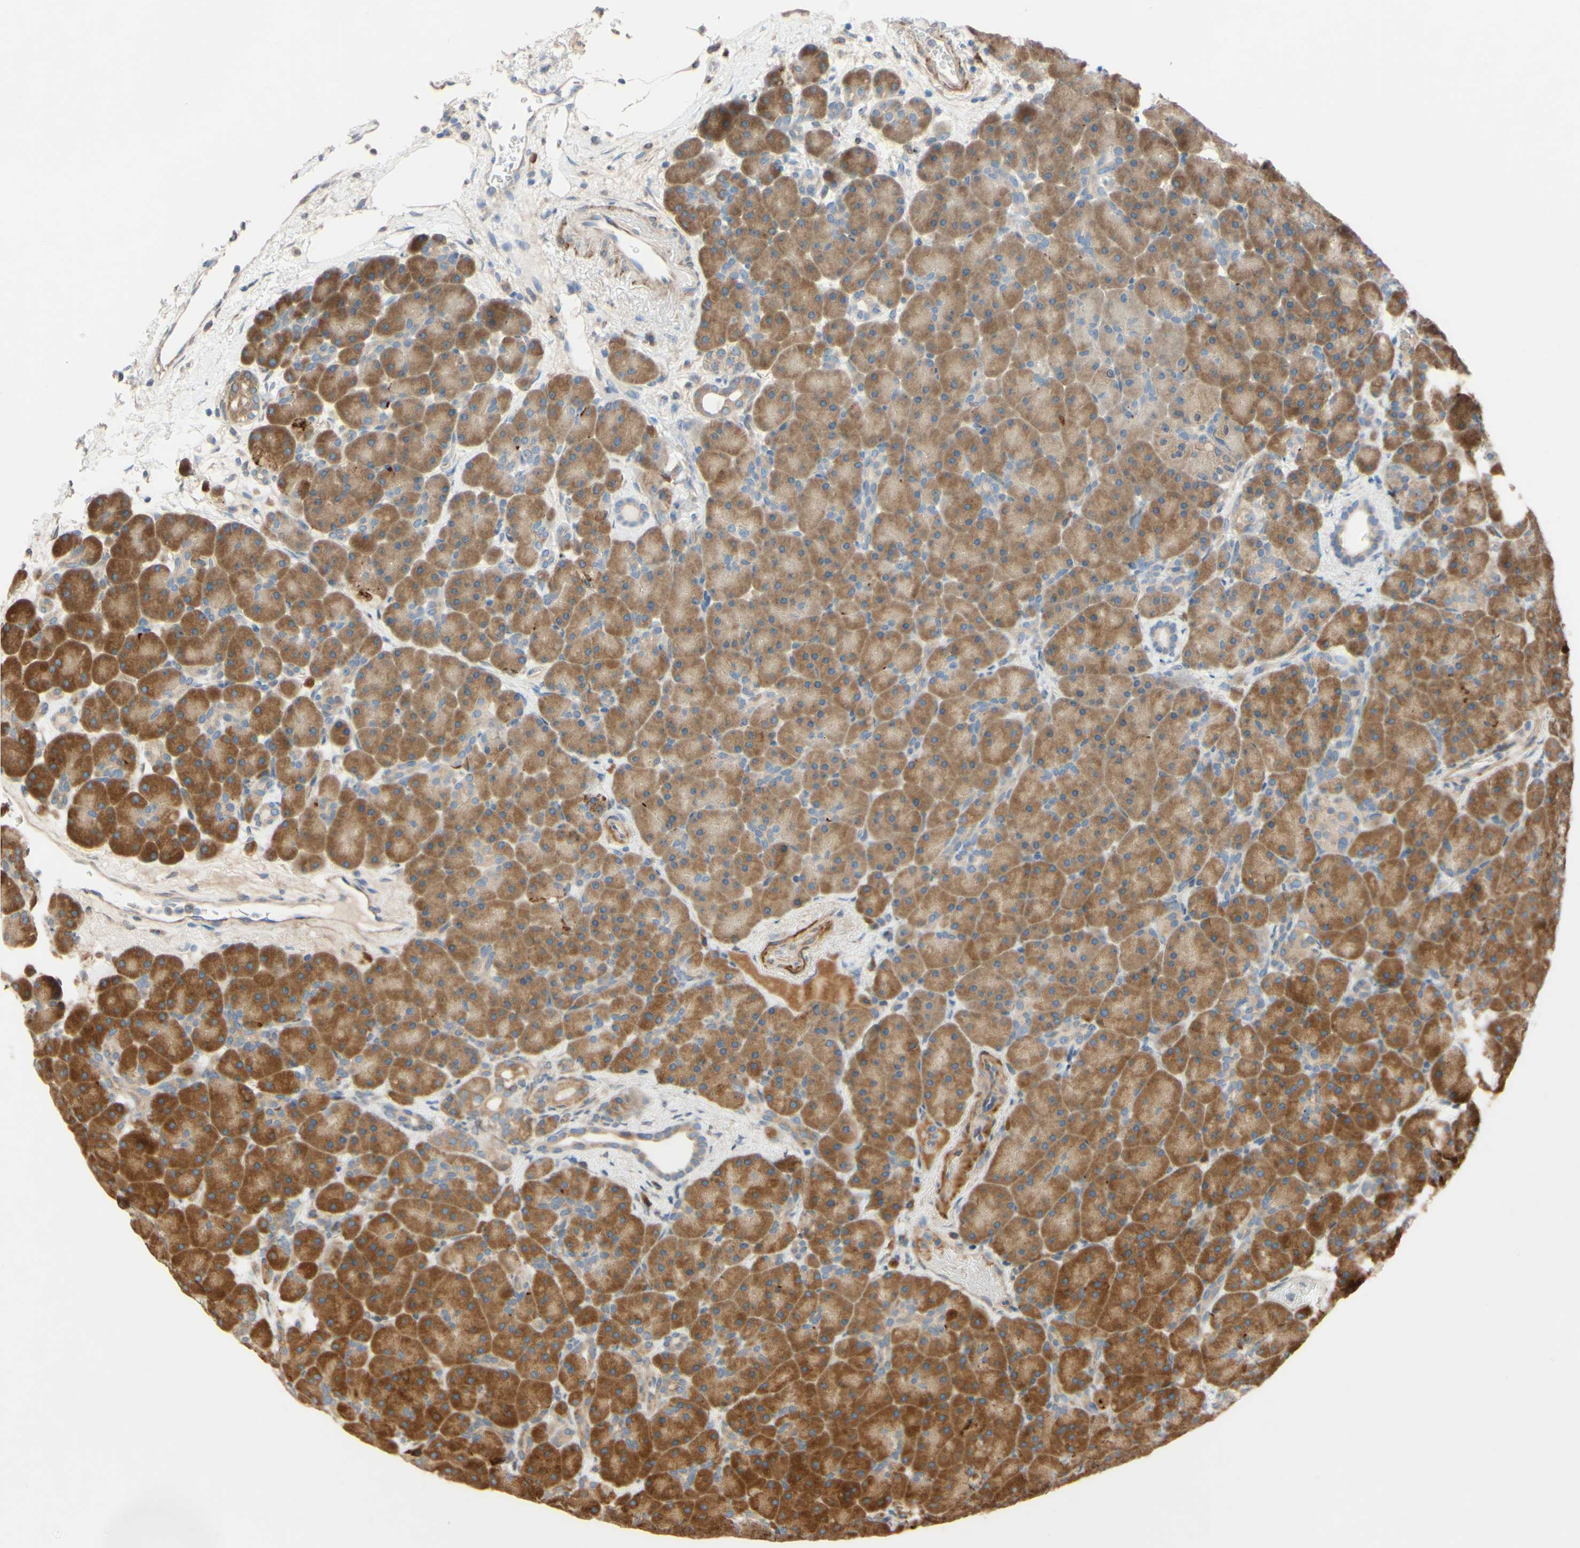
{"staining": {"intensity": "moderate", "quantity": ">75%", "location": "cytoplasmic/membranous"}, "tissue": "pancreas", "cell_type": "Exocrine glandular cells", "image_type": "normal", "snomed": [{"axis": "morphology", "description": "Normal tissue, NOS"}, {"axis": "topography", "description": "Pancreas"}], "caption": "The histopathology image reveals a brown stain indicating the presence of a protein in the cytoplasmic/membranous of exocrine glandular cells in pancreas.", "gene": "PTPRU", "patient": {"sex": "male", "age": 66}}